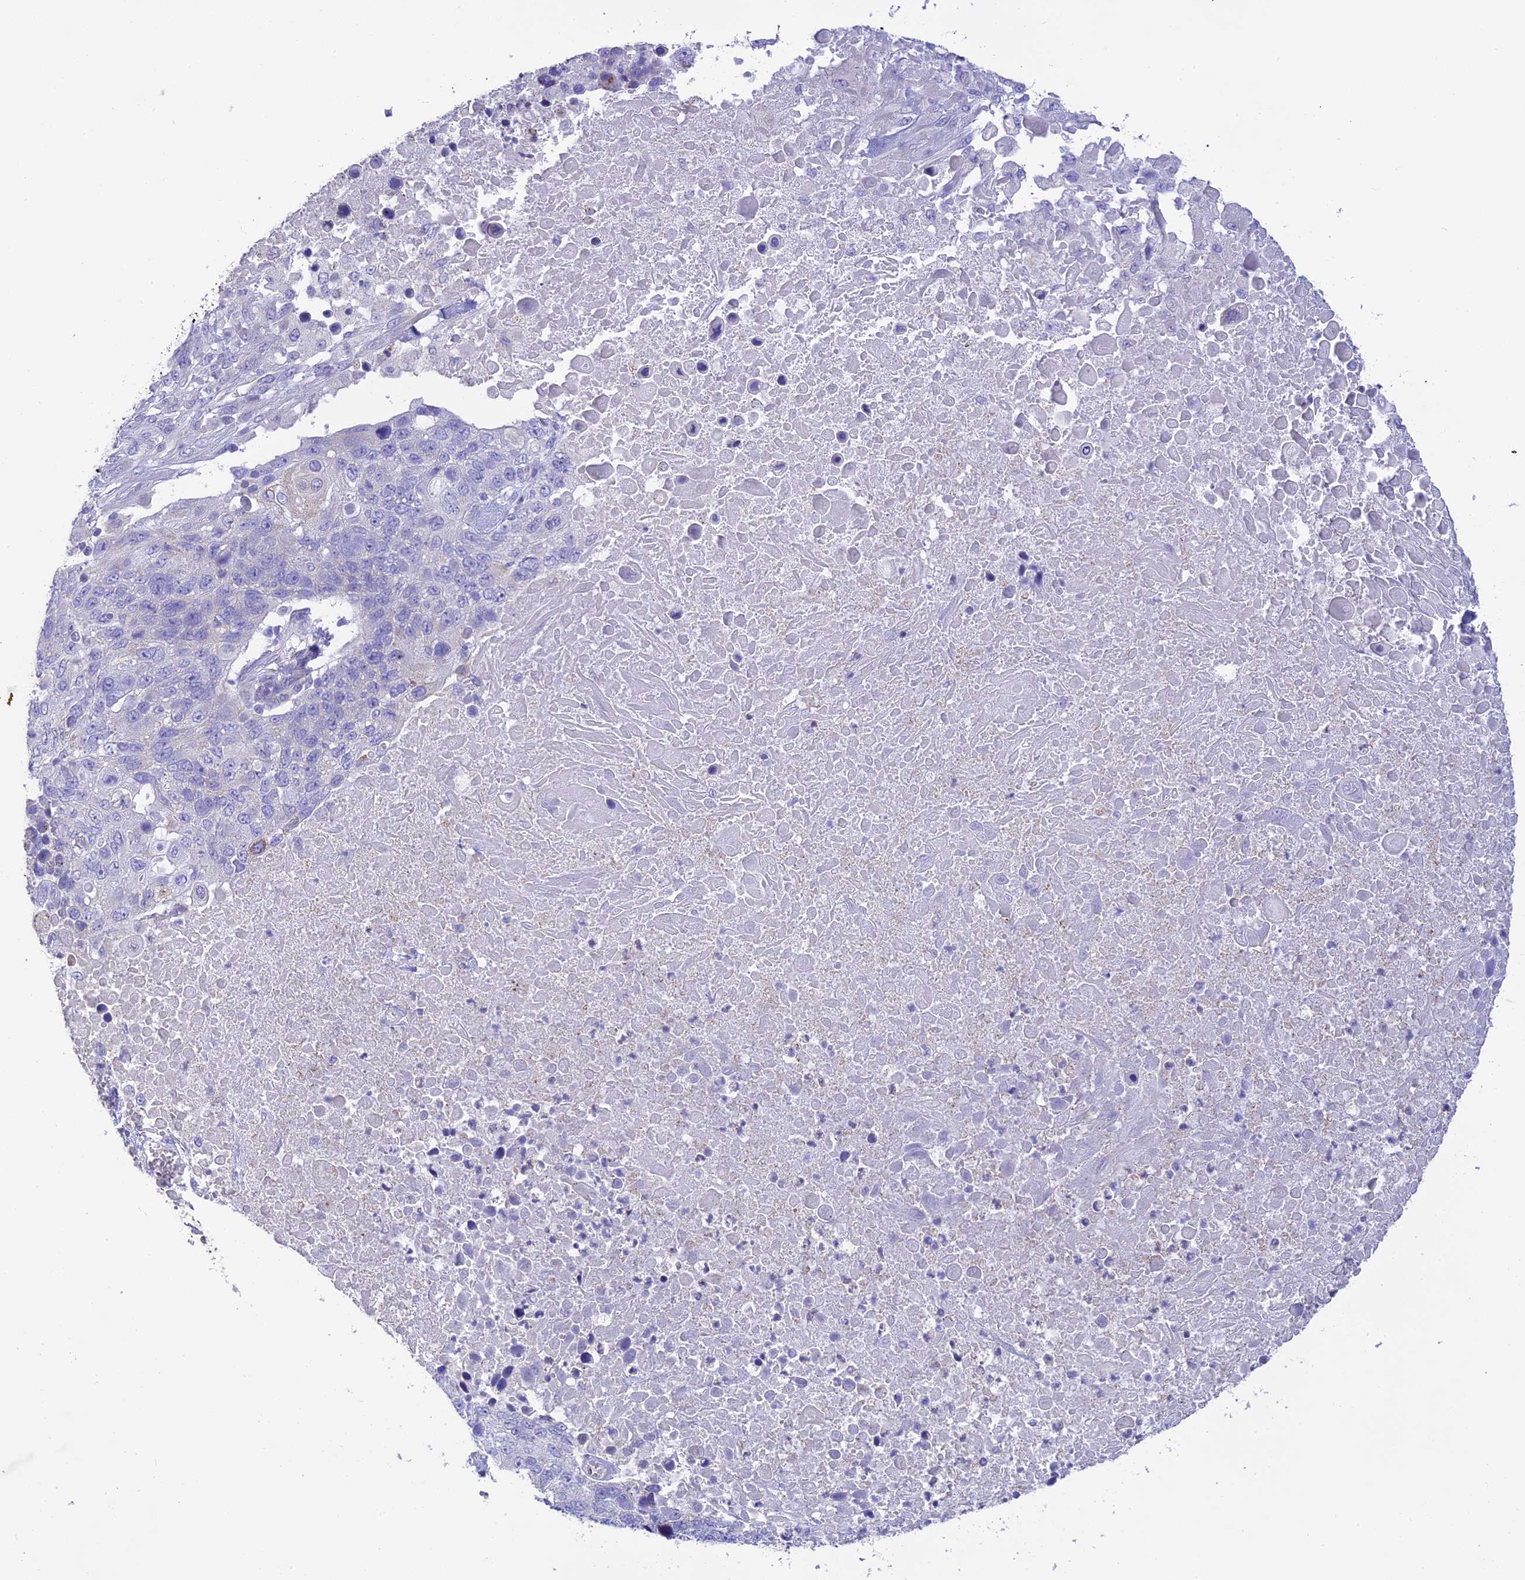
{"staining": {"intensity": "negative", "quantity": "none", "location": "none"}, "tissue": "lung cancer", "cell_type": "Tumor cells", "image_type": "cancer", "snomed": [{"axis": "morphology", "description": "Normal tissue, NOS"}, {"axis": "morphology", "description": "Squamous cell carcinoma, NOS"}, {"axis": "topography", "description": "Lymph node"}, {"axis": "topography", "description": "Lung"}], "caption": "This is an immunohistochemistry (IHC) photomicrograph of human lung cancer. There is no positivity in tumor cells.", "gene": "HSD17B2", "patient": {"sex": "male", "age": 66}}